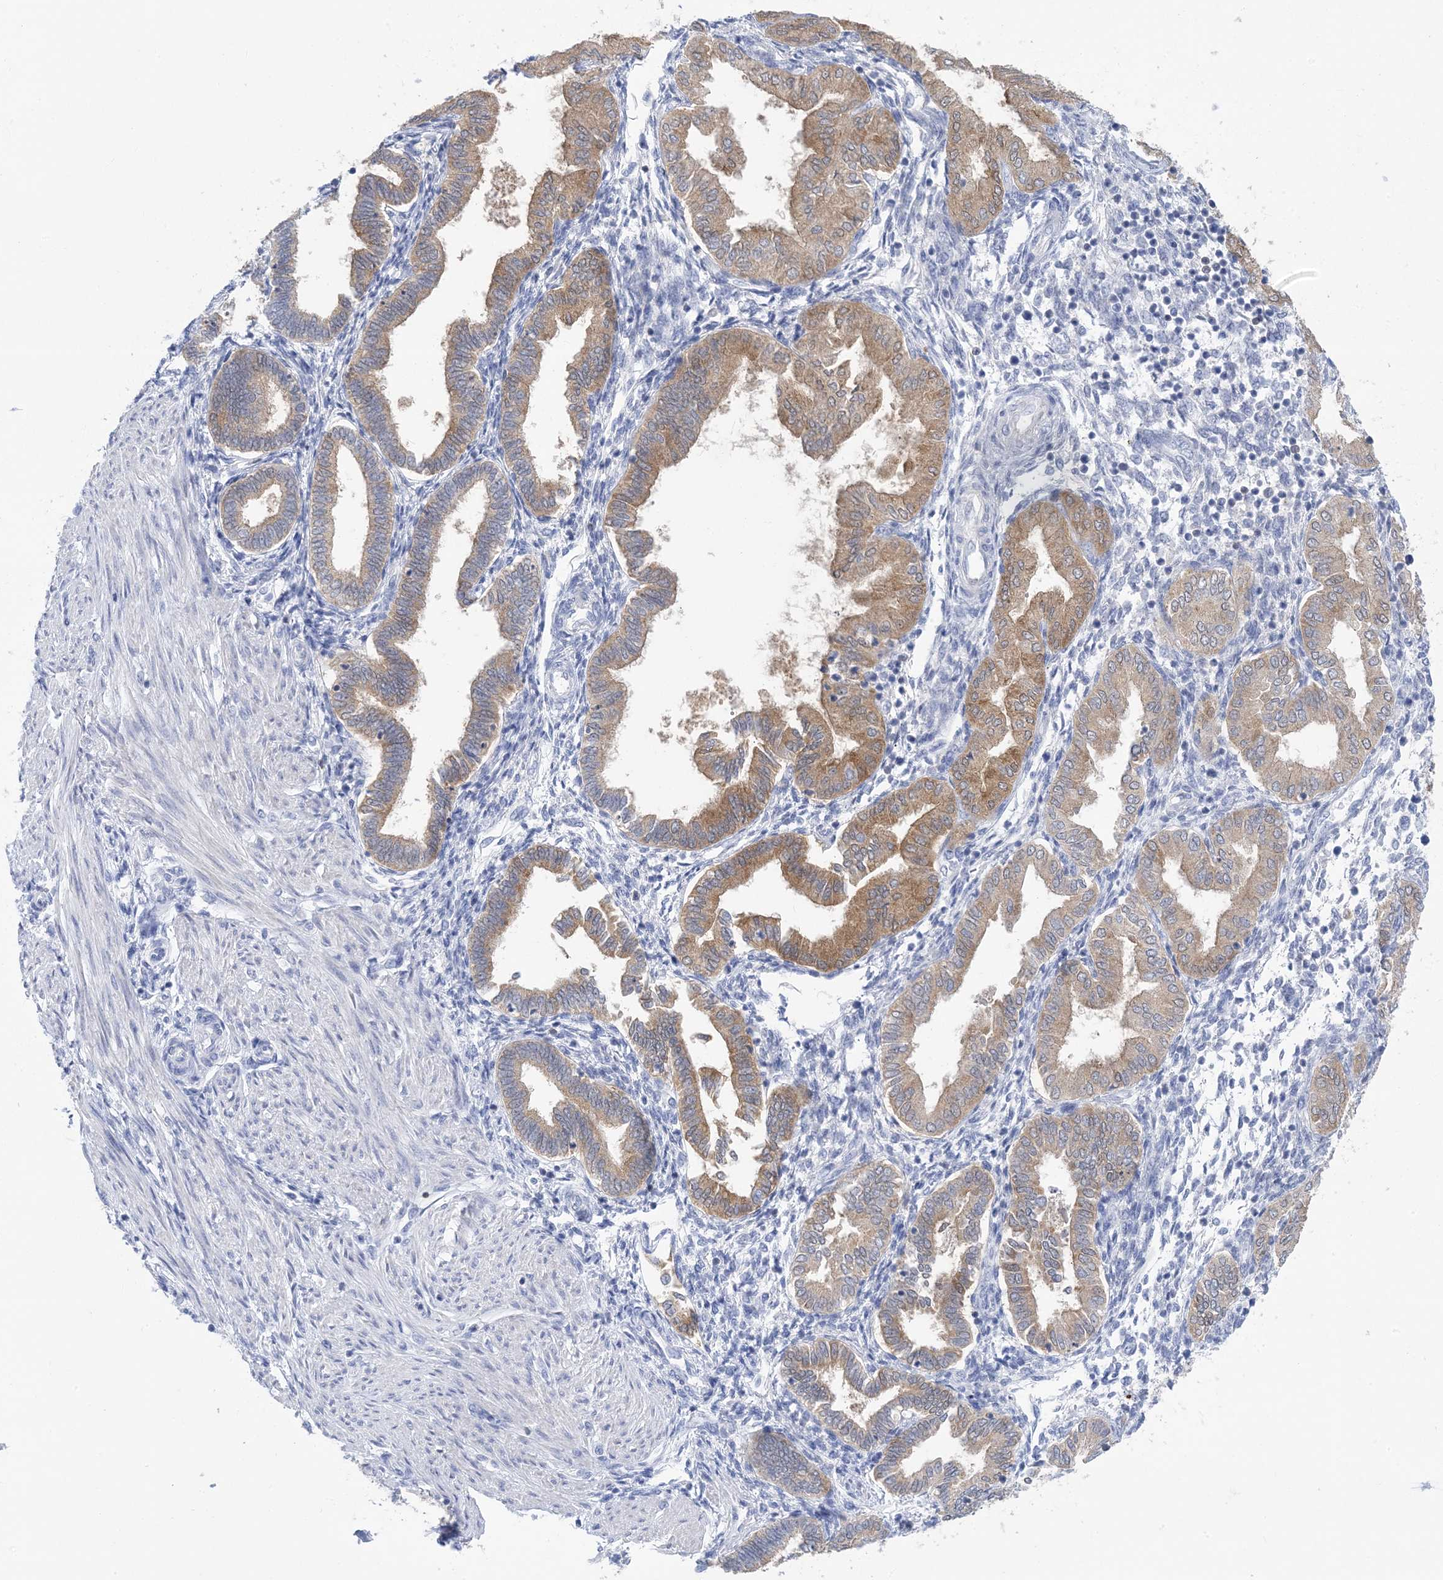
{"staining": {"intensity": "negative", "quantity": "none", "location": "none"}, "tissue": "endometrium", "cell_type": "Cells in endometrial stroma", "image_type": "normal", "snomed": [{"axis": "morphology", "description": "Normal tissue, NOS"}, {"axis": "topography", "description": "Endometrium"}], "caption": "Cells in endometrial stroma show no significant expression in unremarkable endometrium. (DAB immunohistochemistry with hematoxylin counter stain).", "gene": "SH3YL1", "patient": {"sex": "female", "age": 53}}